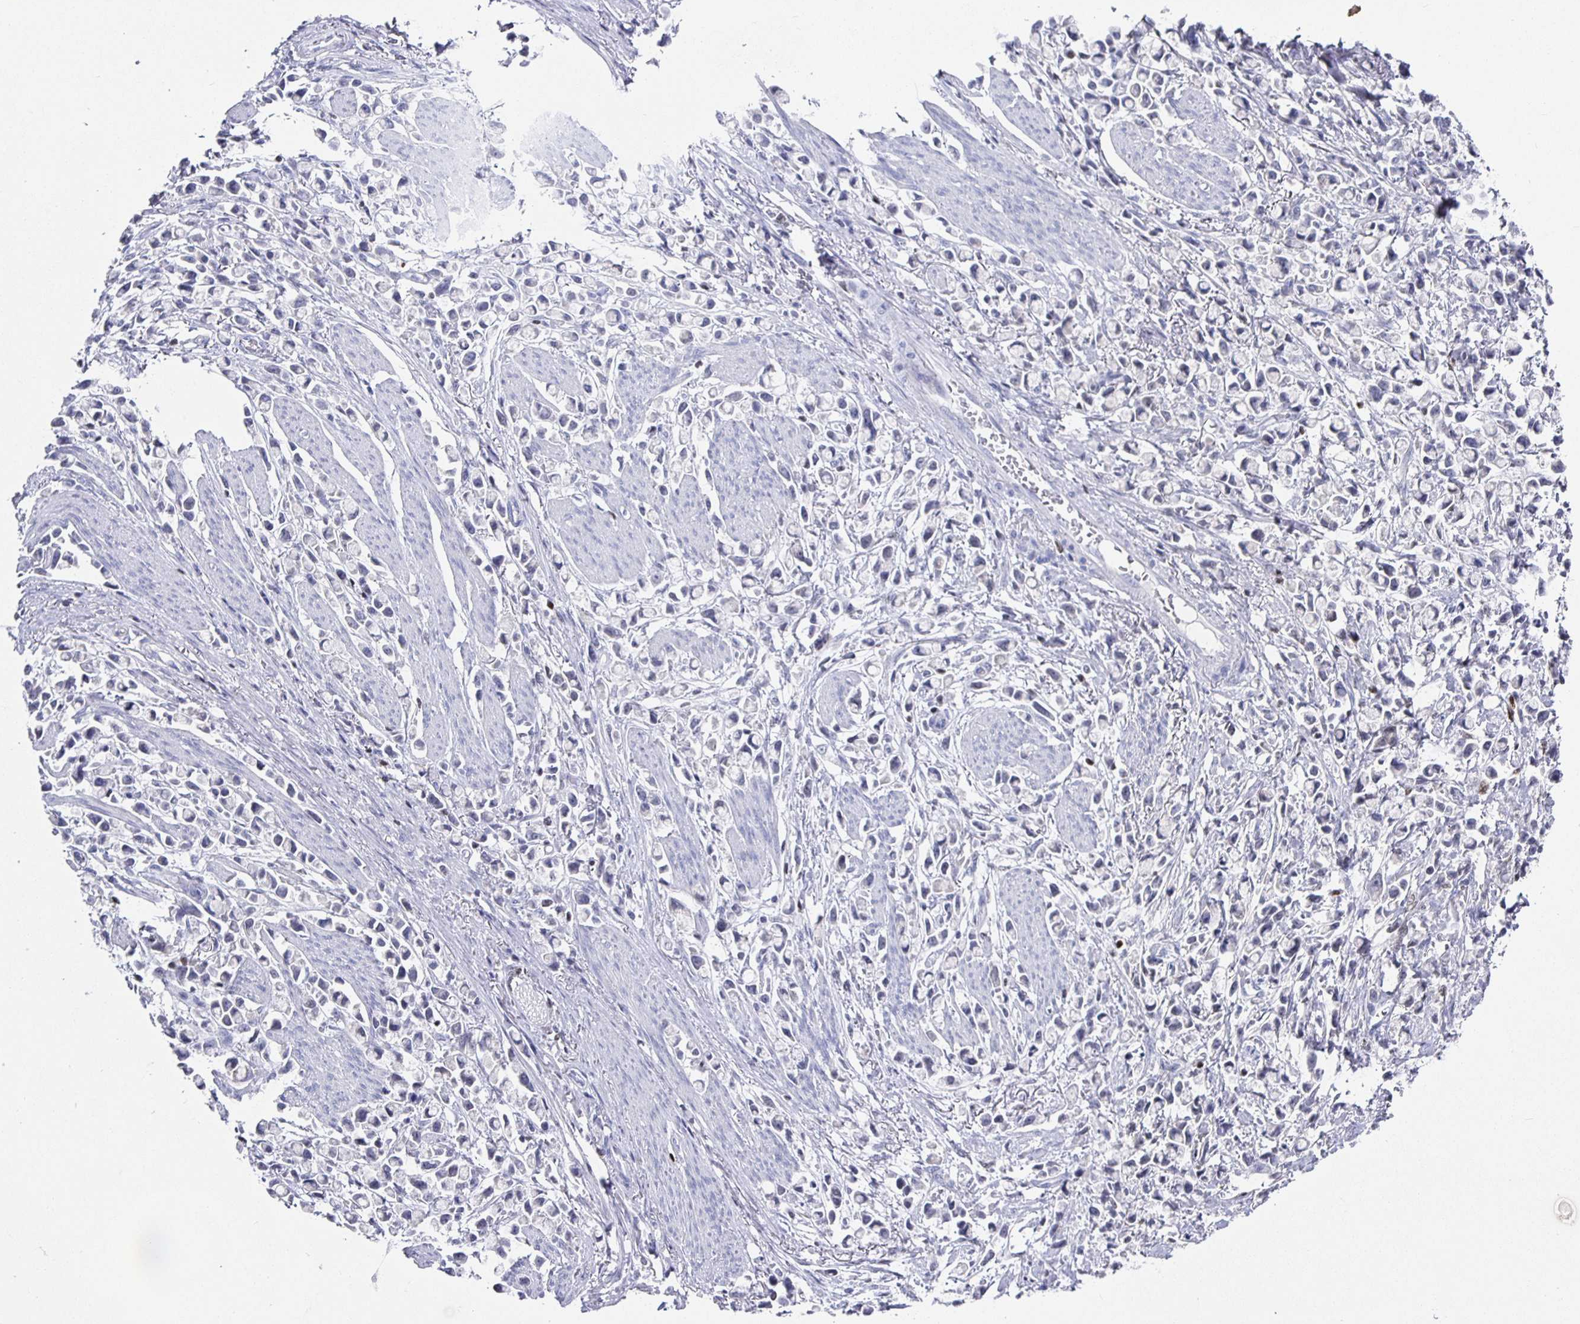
{"staining": {"intensity": "negative", "quantity": "none", "location": "none"}, "tissue": "stomach cancer", "cell_type": "Tumor cells", "image_type": "cancer", "snomed": [{"axis": "morphology", "description": "Adenocarcinoma, NOS"}, {"axis": "topography", "description": "Stomach"}], "caption": "Stomach cancer stained for a protein using immunohistochemistry demonstrates no positivity tumor cells.", "gene": "RUNX2", "patient": {"sex": "female", "age": 81}}